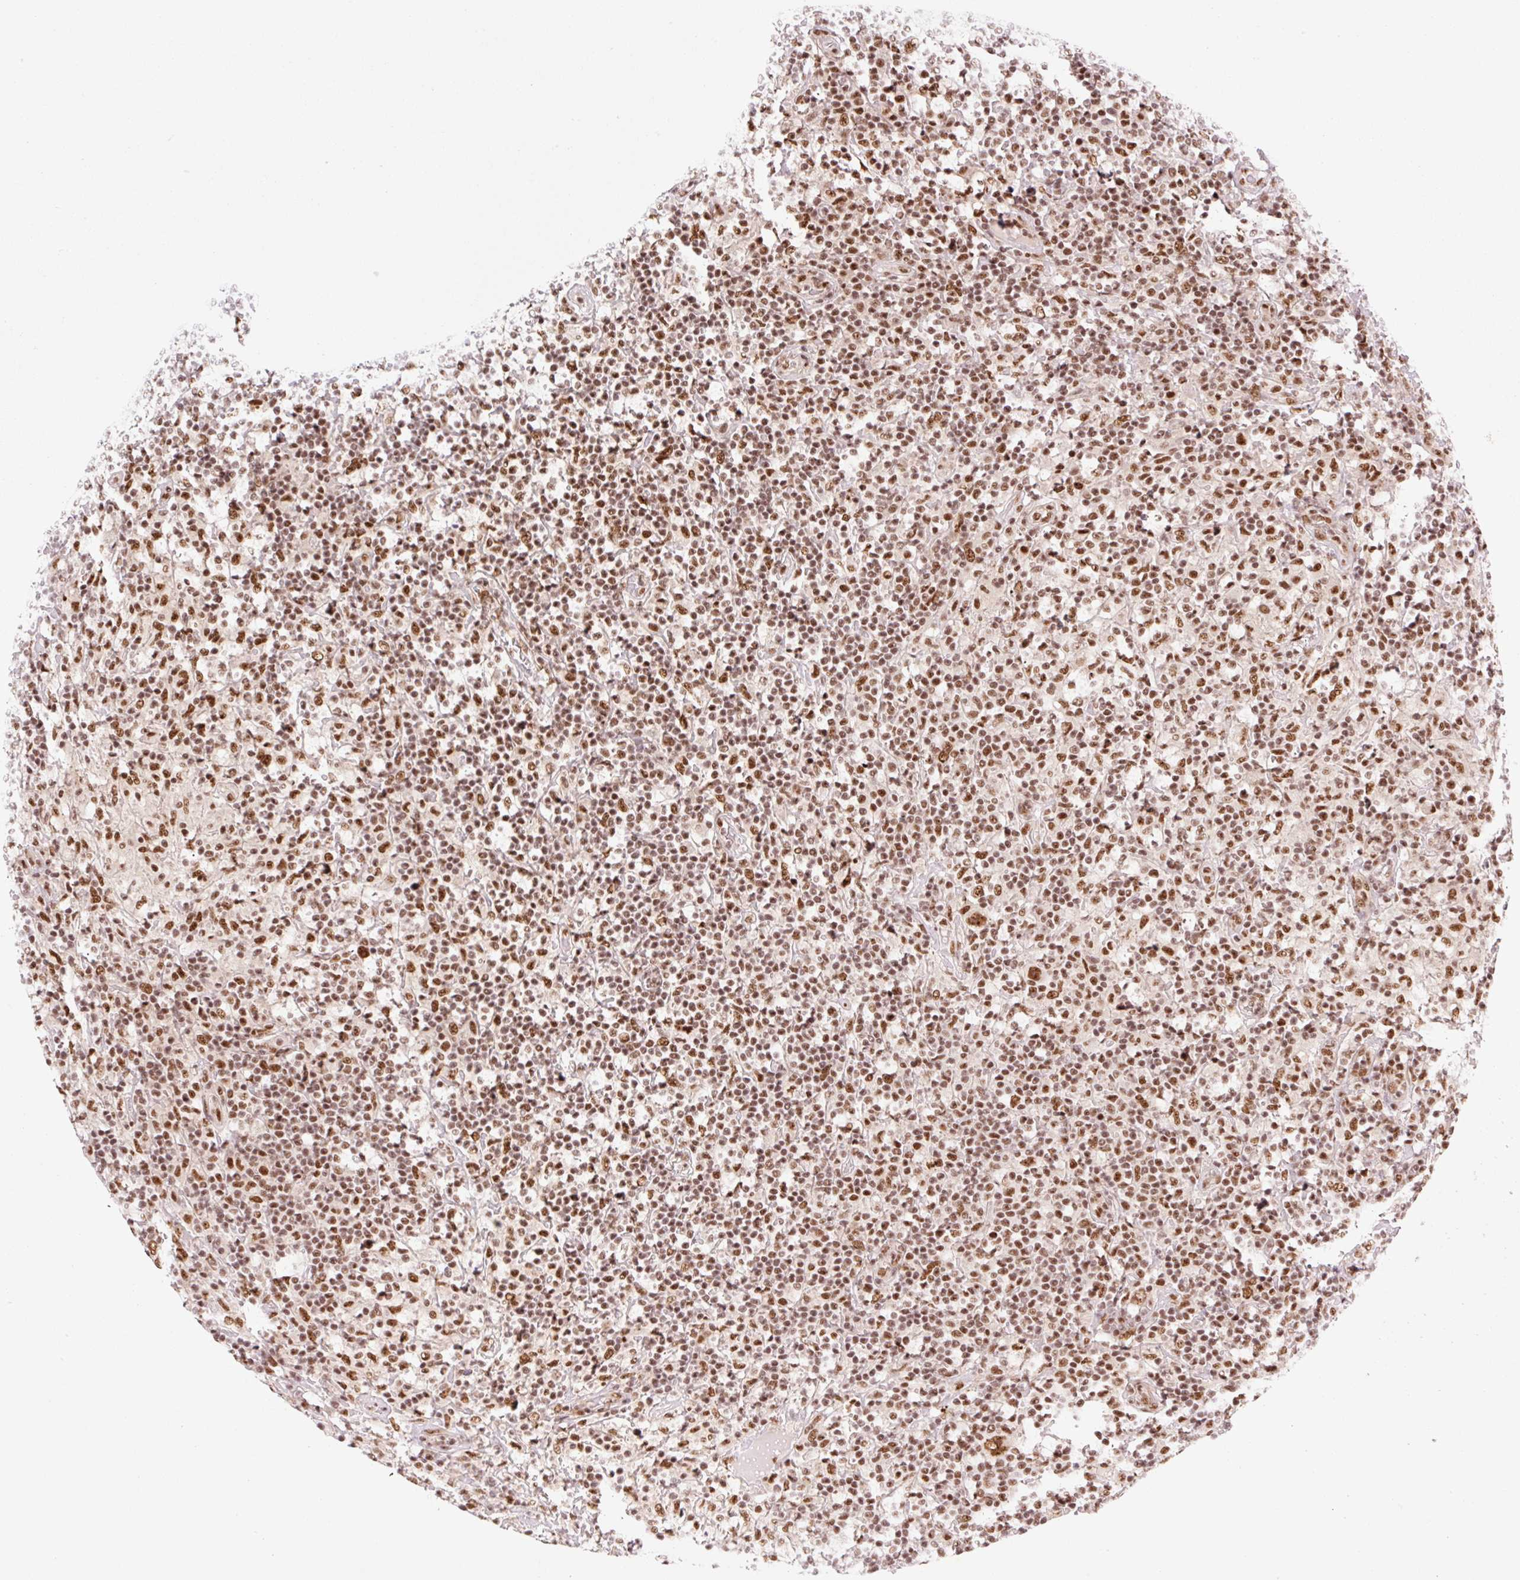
{"staining": {"intensity": "strong", "quantity": ">75%", "location": "nuclear"}, "tissue": "lymphoma", "cell_type": "Tumor cells", "image_type": "cancer", "snomed": [{"axis": "morphology", "description": "Hodgkin's disease, NOS"}, {"axis": "topography", "description": "Lymph node"}], "caption": "Immunohistochemical staining of lymphoma shows strong nuclear protein expression in approximately >75% of tumor cells.", "gene": "PRDM11", "patient": {"sex": "male", "age": 70}}